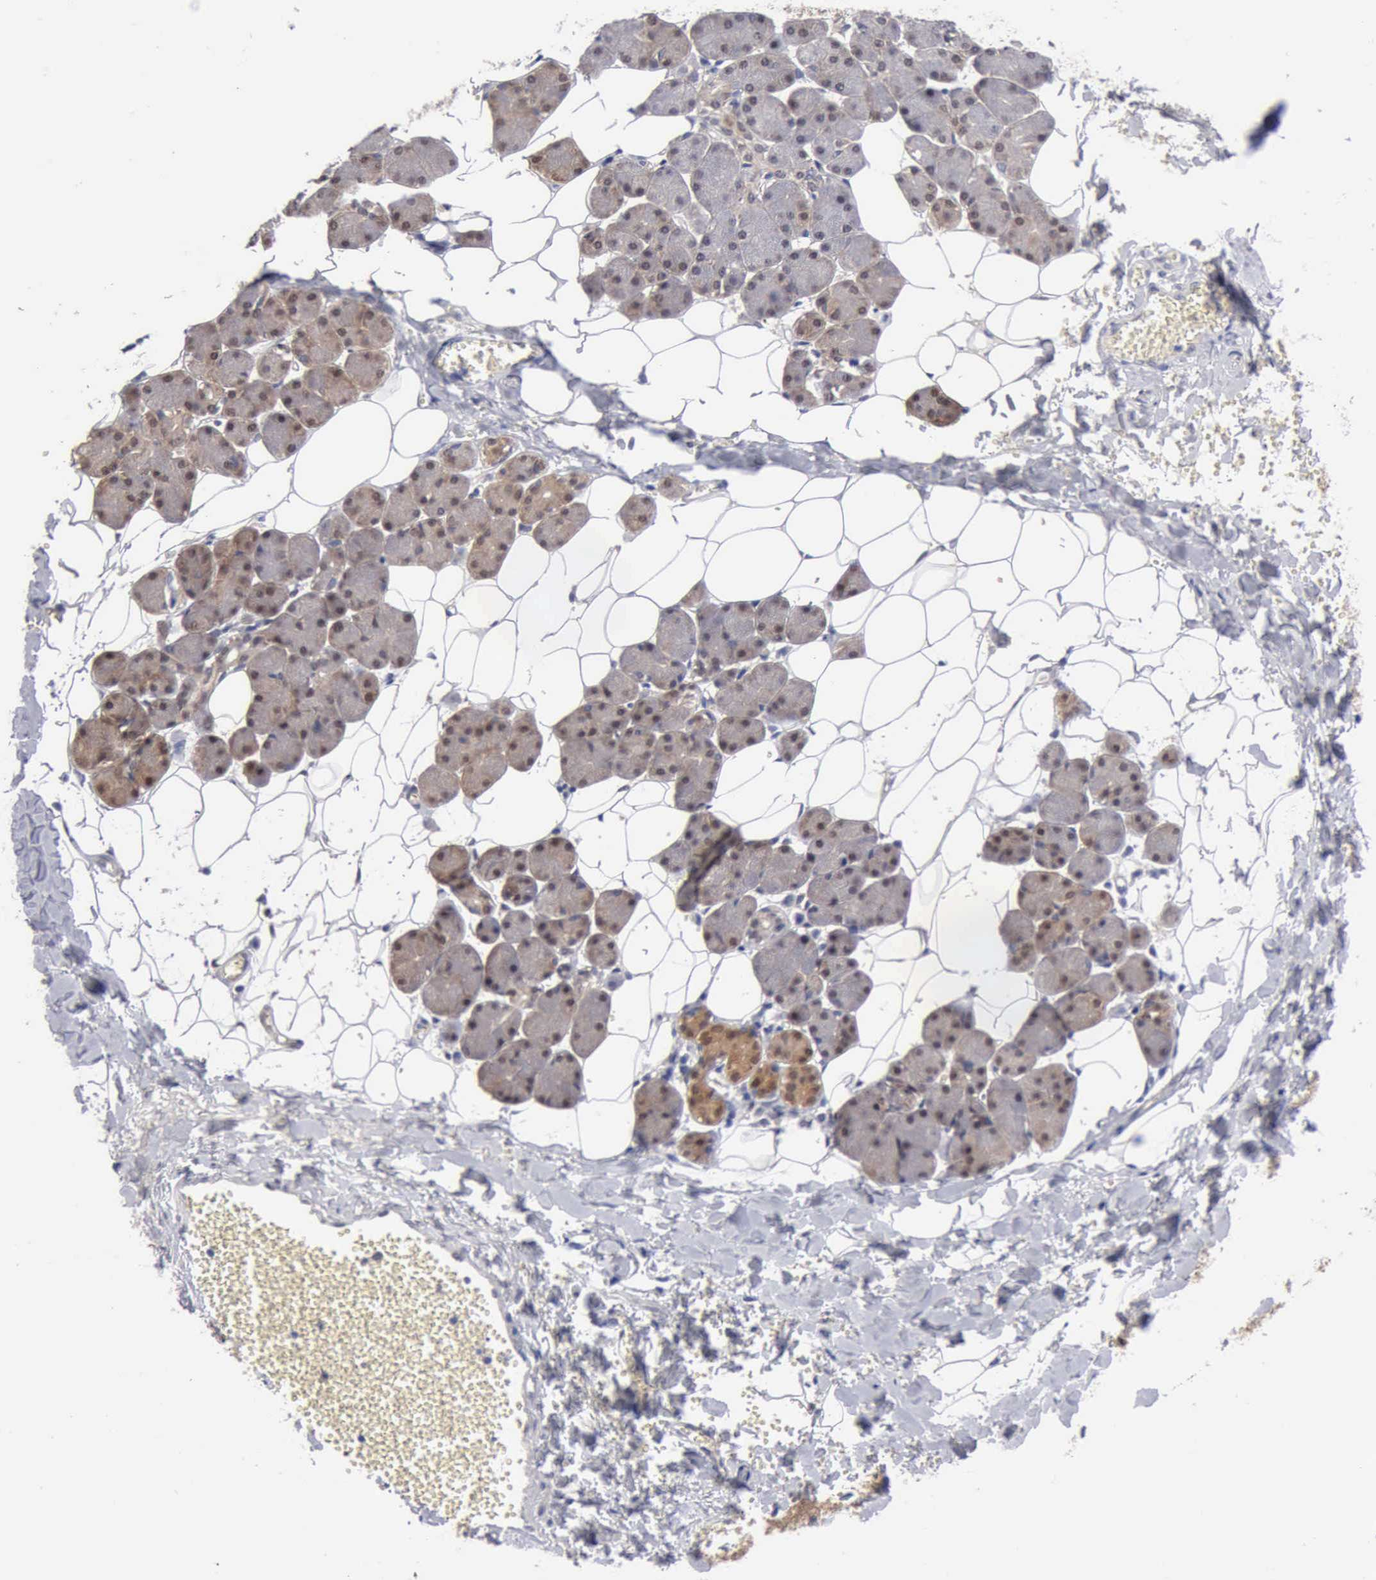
{"staining": {"intensity": "weak", "quantity": ">75%", "location": "cytoplasmic/membranous,nuclear"}, "tissue": "salivary gland", "cell_type": "Glandular cells", "image_type": "normal", "snomed": [{"axis": "morphology", "description": "Normal tissue, NOS"}, {"axis": "morphology", "description": "Adenoma, NOS"}, {"axis": "topography", "description": "Salivary gland"}], "caption": "IHC of benign human salivary gland displays low levels of weak cytoplasmic/membranous,nuclear expression in about >75% of glandular cells.", "gene": "PTGR2", "patient": {"sex": "female", "age": 32}}